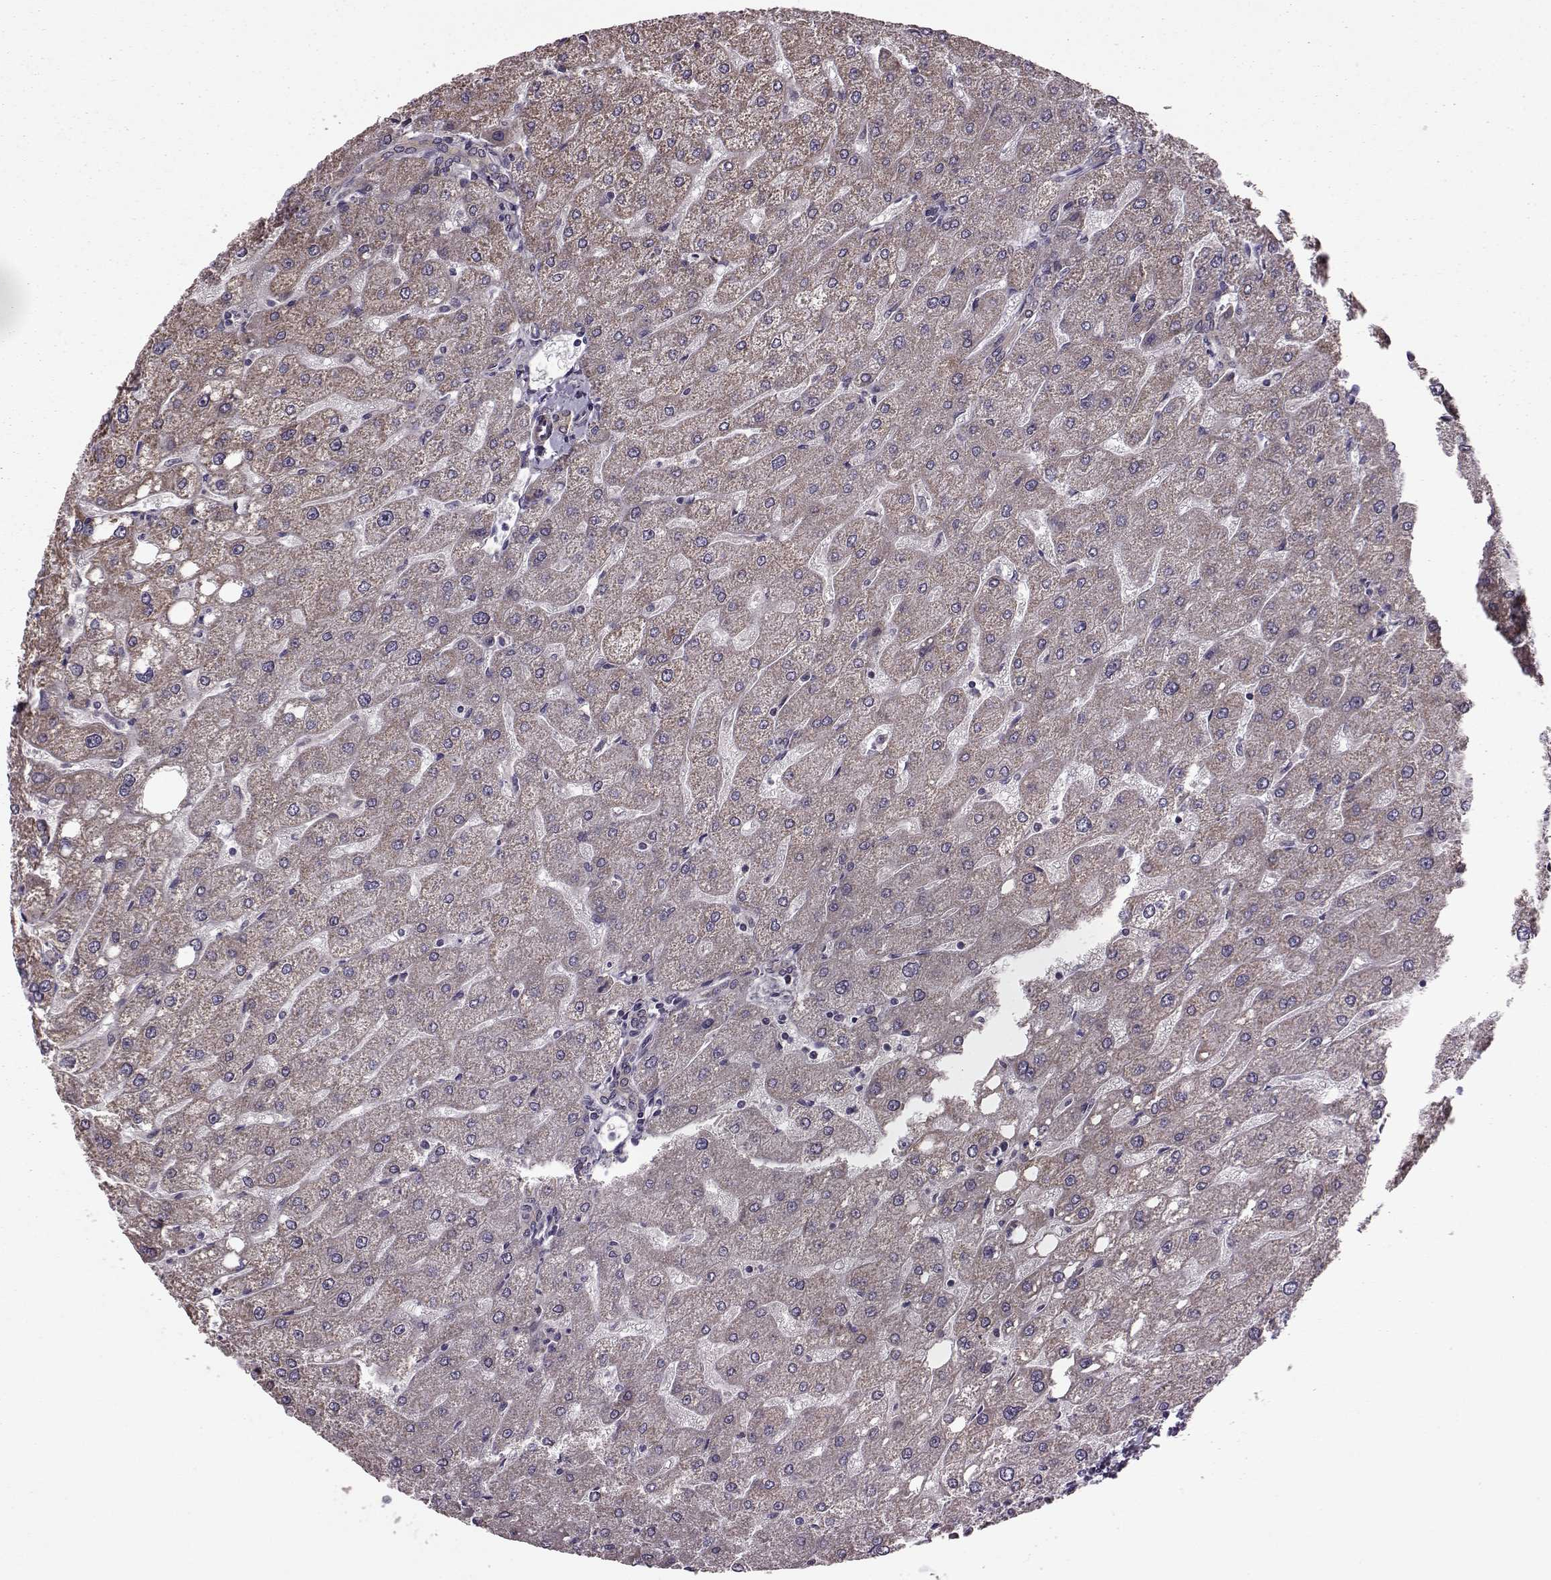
{"staining": {"intensity": "weak", "quantity": ">75%", "location": "cytoplasmic/membranous"}, "tissue": "liver", "cell_type": "Cholangiocytes", "image_type": "normal", "snomed": [{"axis": "morphology", "description": "Normal tissue, NOS"}, {"axis": "topography", "description": "Liver"}], "caption": "Immunohistochemistry staining of benign liver, which demonstrates low levels of weak cytoplasmic/membranous expression in about >75% of cholangiocytes indicating weak cytoplasmic/membranous protein expression. The staining was performed using DAB (brown) for protein detection and nuclei were counterstained in hematoxylin (blue).", "gene": "PUDP", "patient": {"sex": "male", "age": 67}}